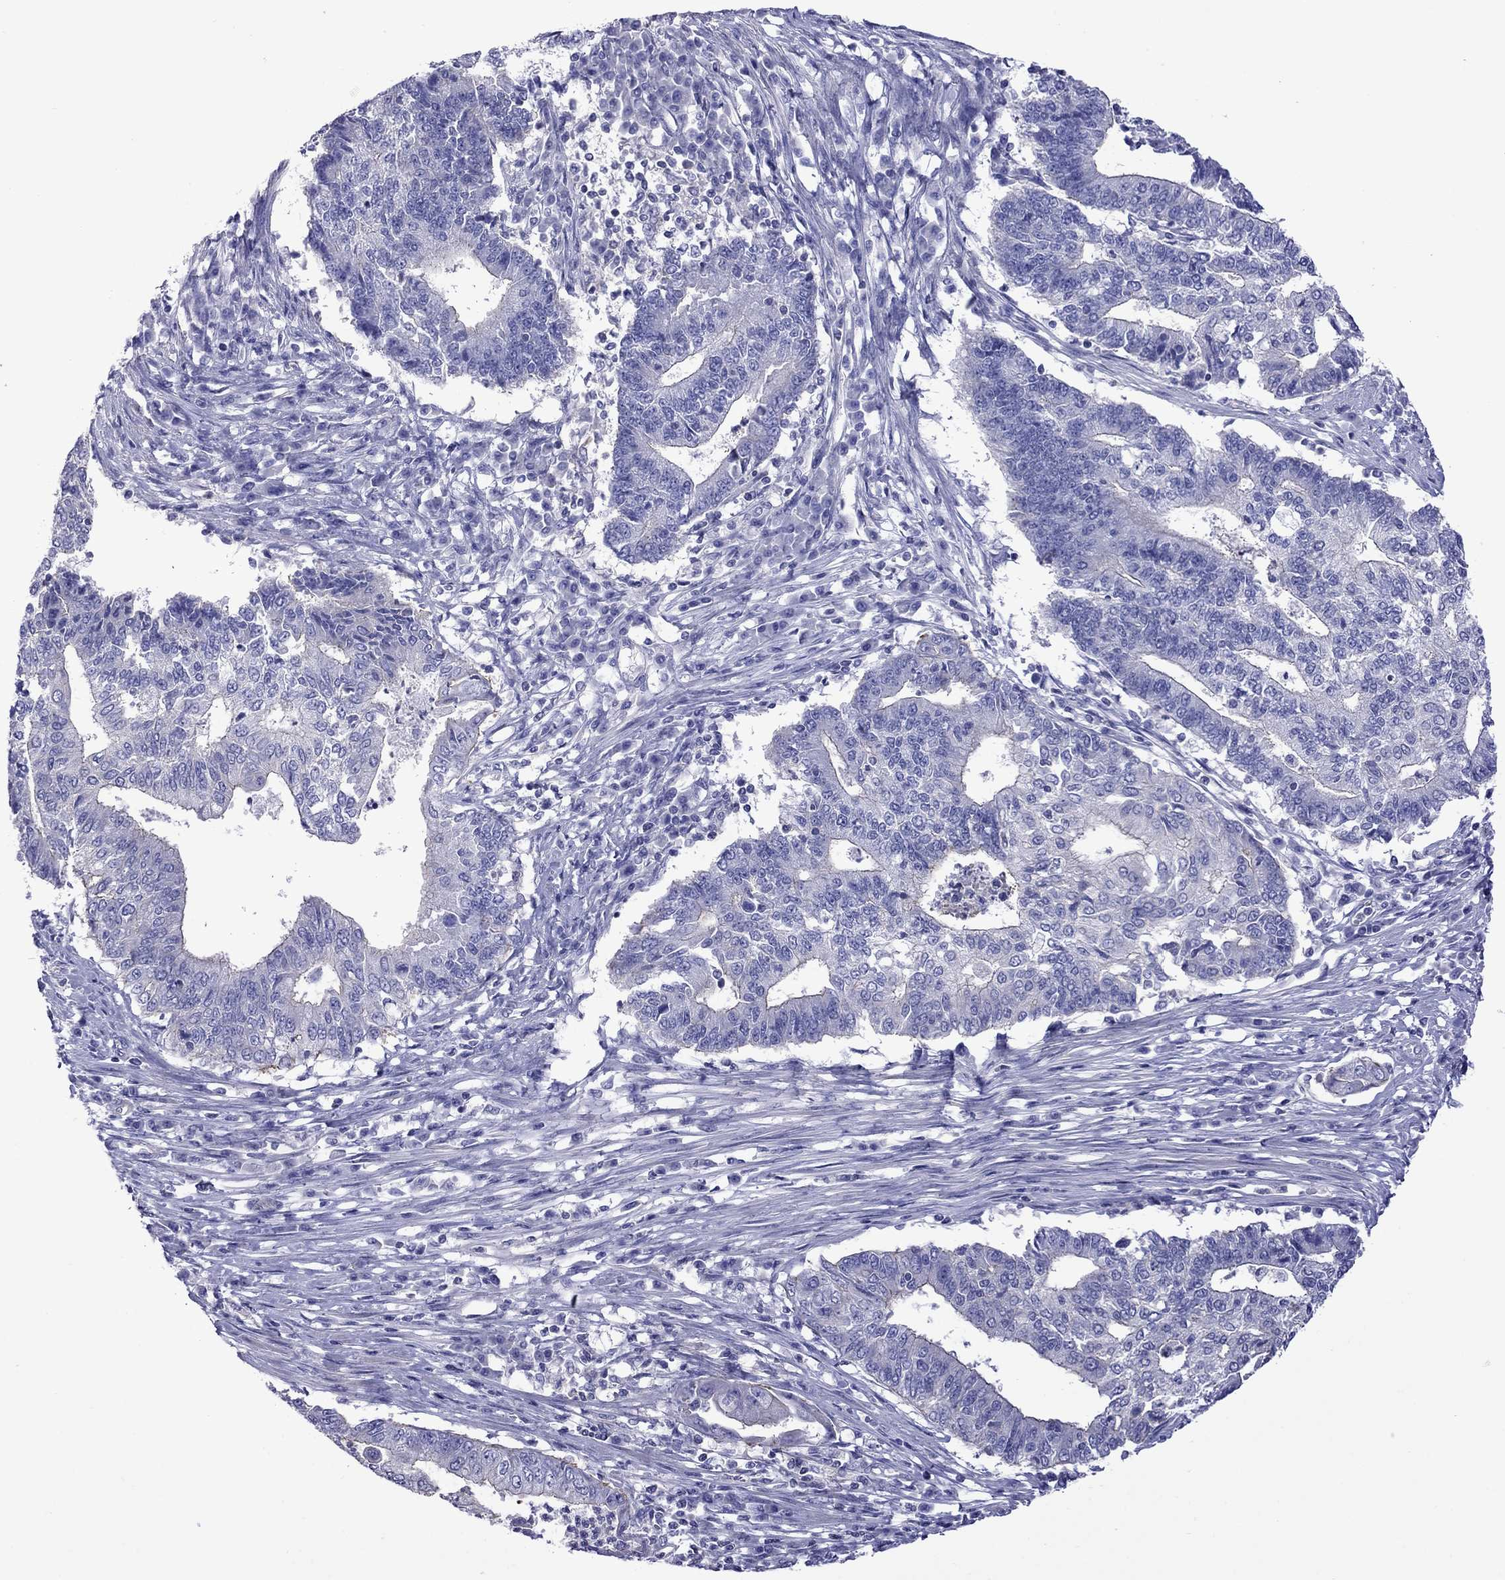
{"staining": {"intensity": "negative", "quantity": "none", "location": "none"}, "tissue": "endometrial cancer", "cell_type": "Tumor cells", "image_type": "cancer", "snomed": [{"axis": "morphology", "description": "Adenocarcinoma, NOS"}, {"axis": "topography", "description": "Uterus"}, {"axis": "topography", "description": "Endometrium"}], "caption": "High magnification brightfield microscopy of endometrial cancer stained with DAB (brown) and counterstained with hematoxylin (blue): tumor cells show no significant staining.", "gene": "STAR", "patient": {"sex": "female", "age": 54}}